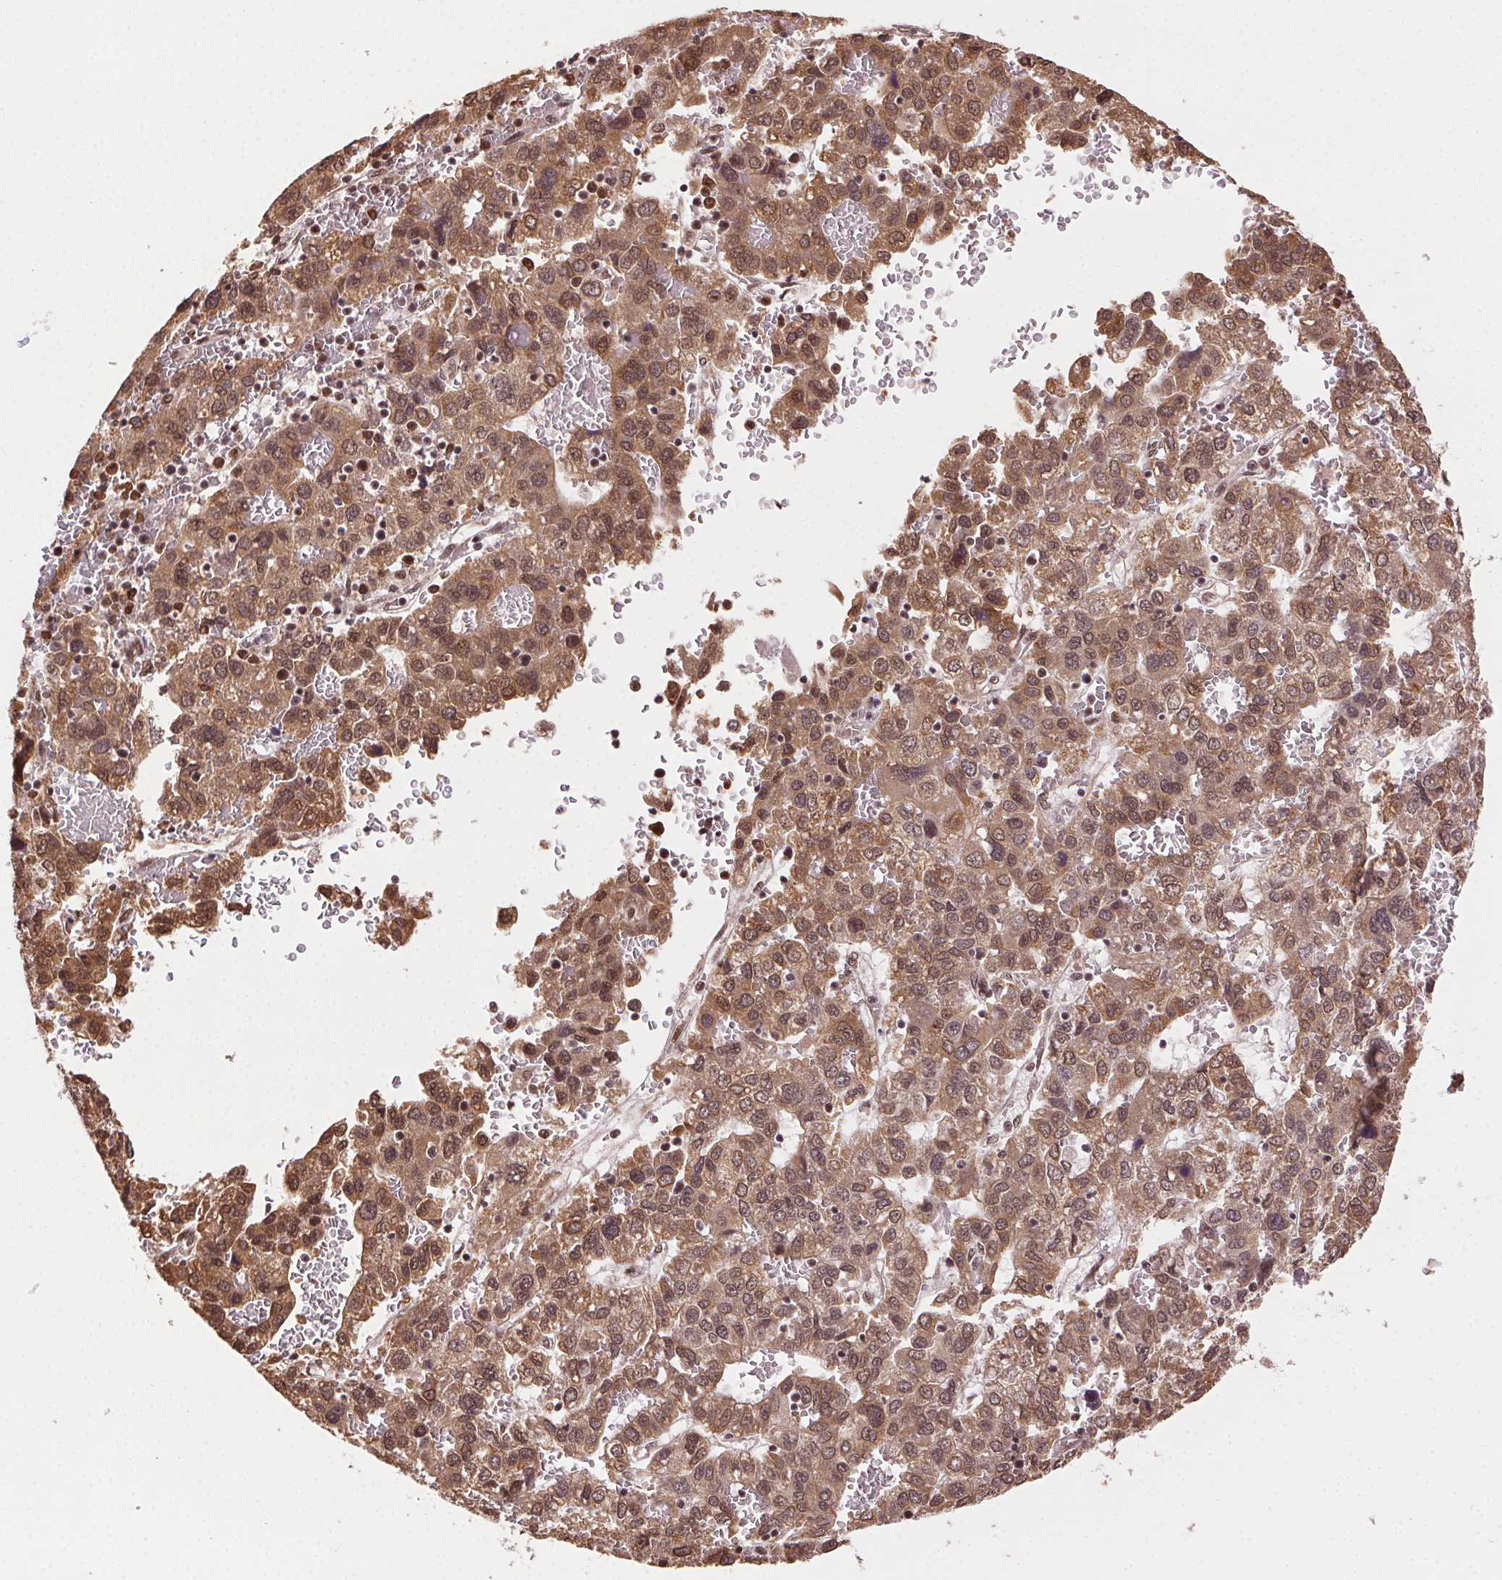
{"staining": {"intensity": "moderate", "quantity": ">75%", "location": "cytoplasmic/membranous,nuclear"}, "tissue": "liver cancer", "cell_type": "Tumor cells", "image_type": "cancer", "snomed": [{"axis": "morphology", "description": "Carcinoma, Hepatocellular, NOS"}, {"axis": "topography", "description": "Liver"}], "caption": "Hepatocellular carcinoma (liver) stained with a brown dye reveals moderate cytoplasmic/membranous and nuclear positive positivity in about >75% of tumor cells.", "gene": "TREML4", "patient": {"sex": "male", "age": 69}}